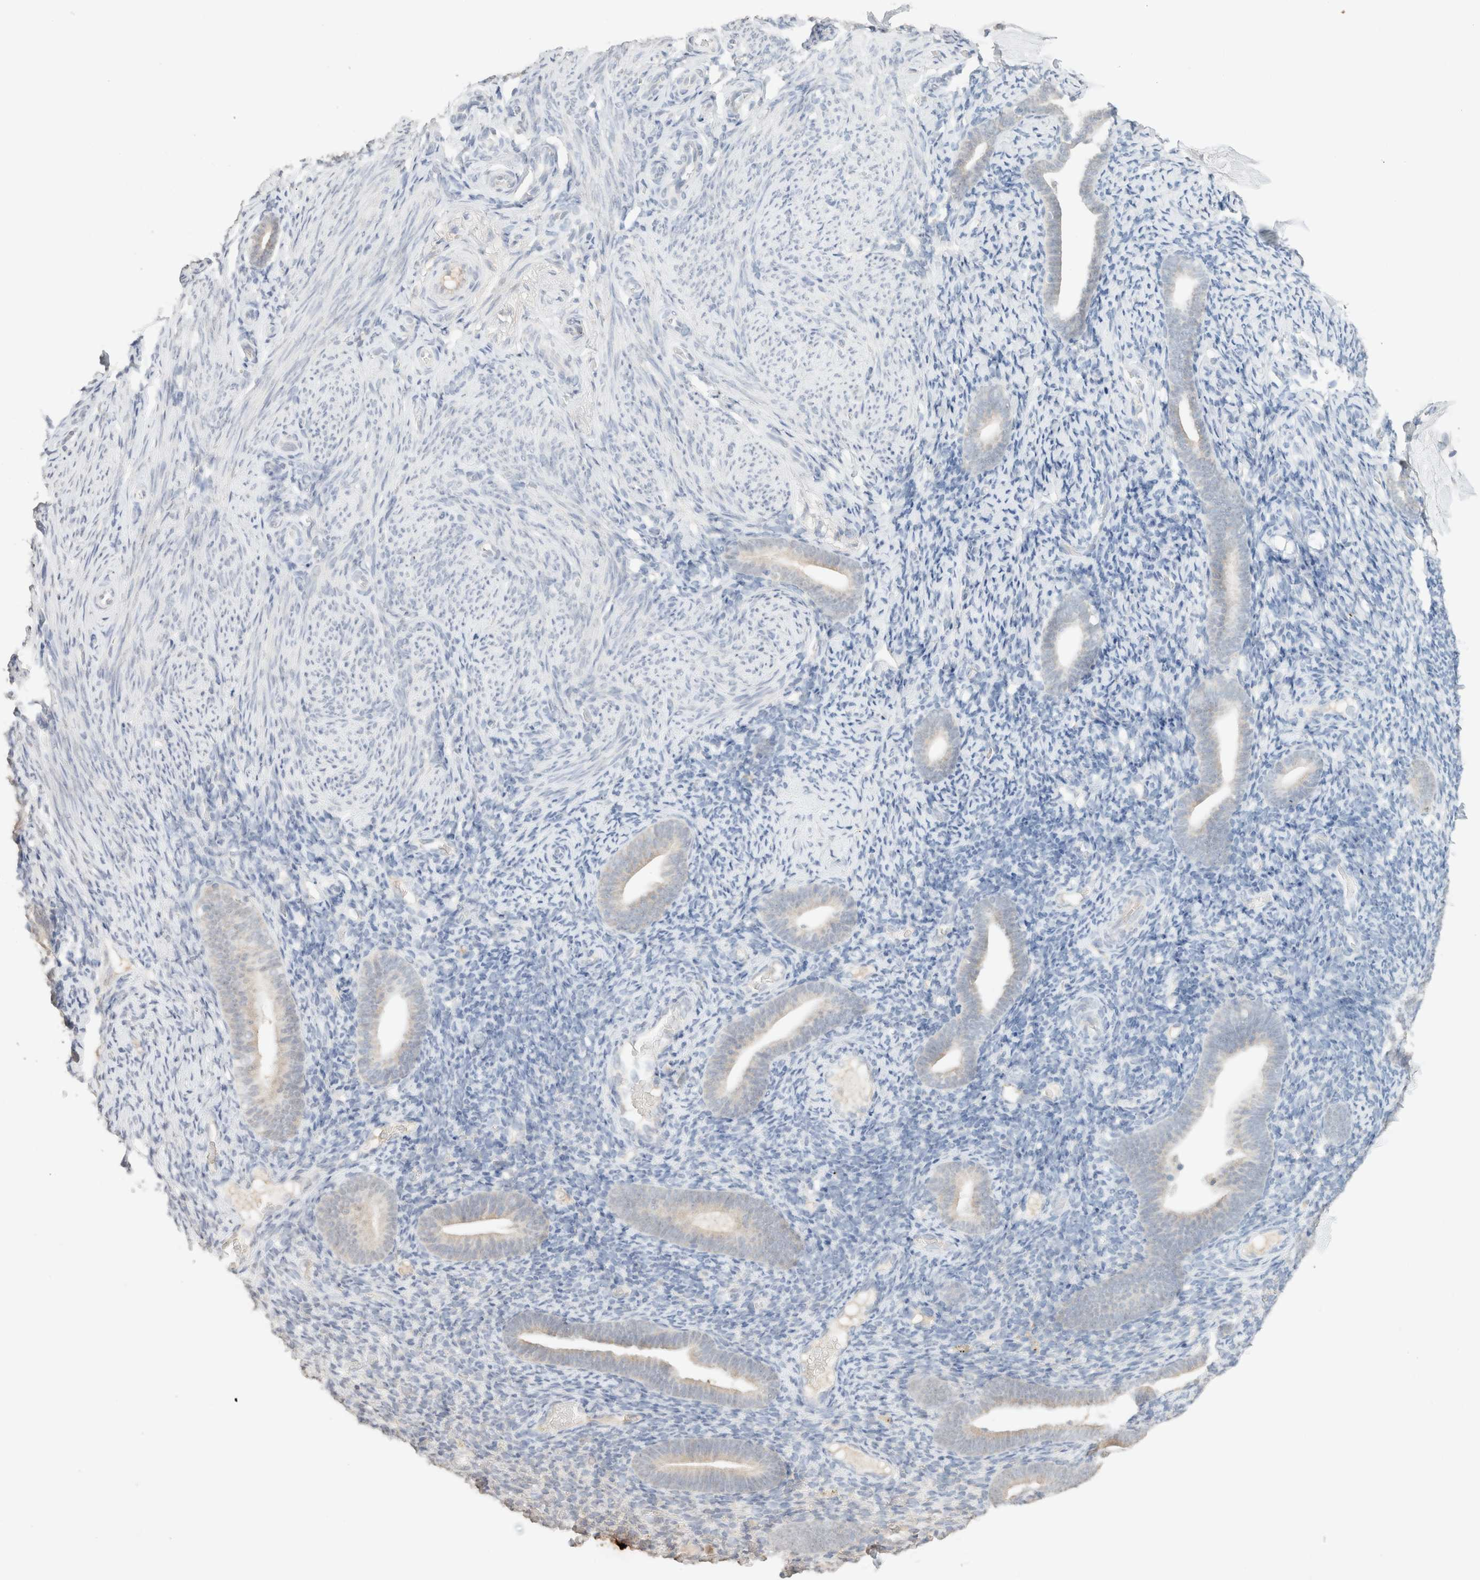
{"staining": {"intensity": "negative", "quantity": "none", "location": "none"}, "tissue": "endometrium", "cell_type": "Cells in endometrial stroma", "image_type": "normal", "snomed": [{"axis": "morphology", "description": "Normal tissue, NOS"}, {"axis": "topography", "description": "Endometrium"}], "caption": "This is a micrograph of immunohistochemistry (IHC) staining of normal endometrium, which shows no staining in cells in endometrial stroma. (DAB immunohistochemistry visualized using brightfield microscopy, high magnification).", "gene": "CPA1", "patient": {"sex": "female", "age": 51}}